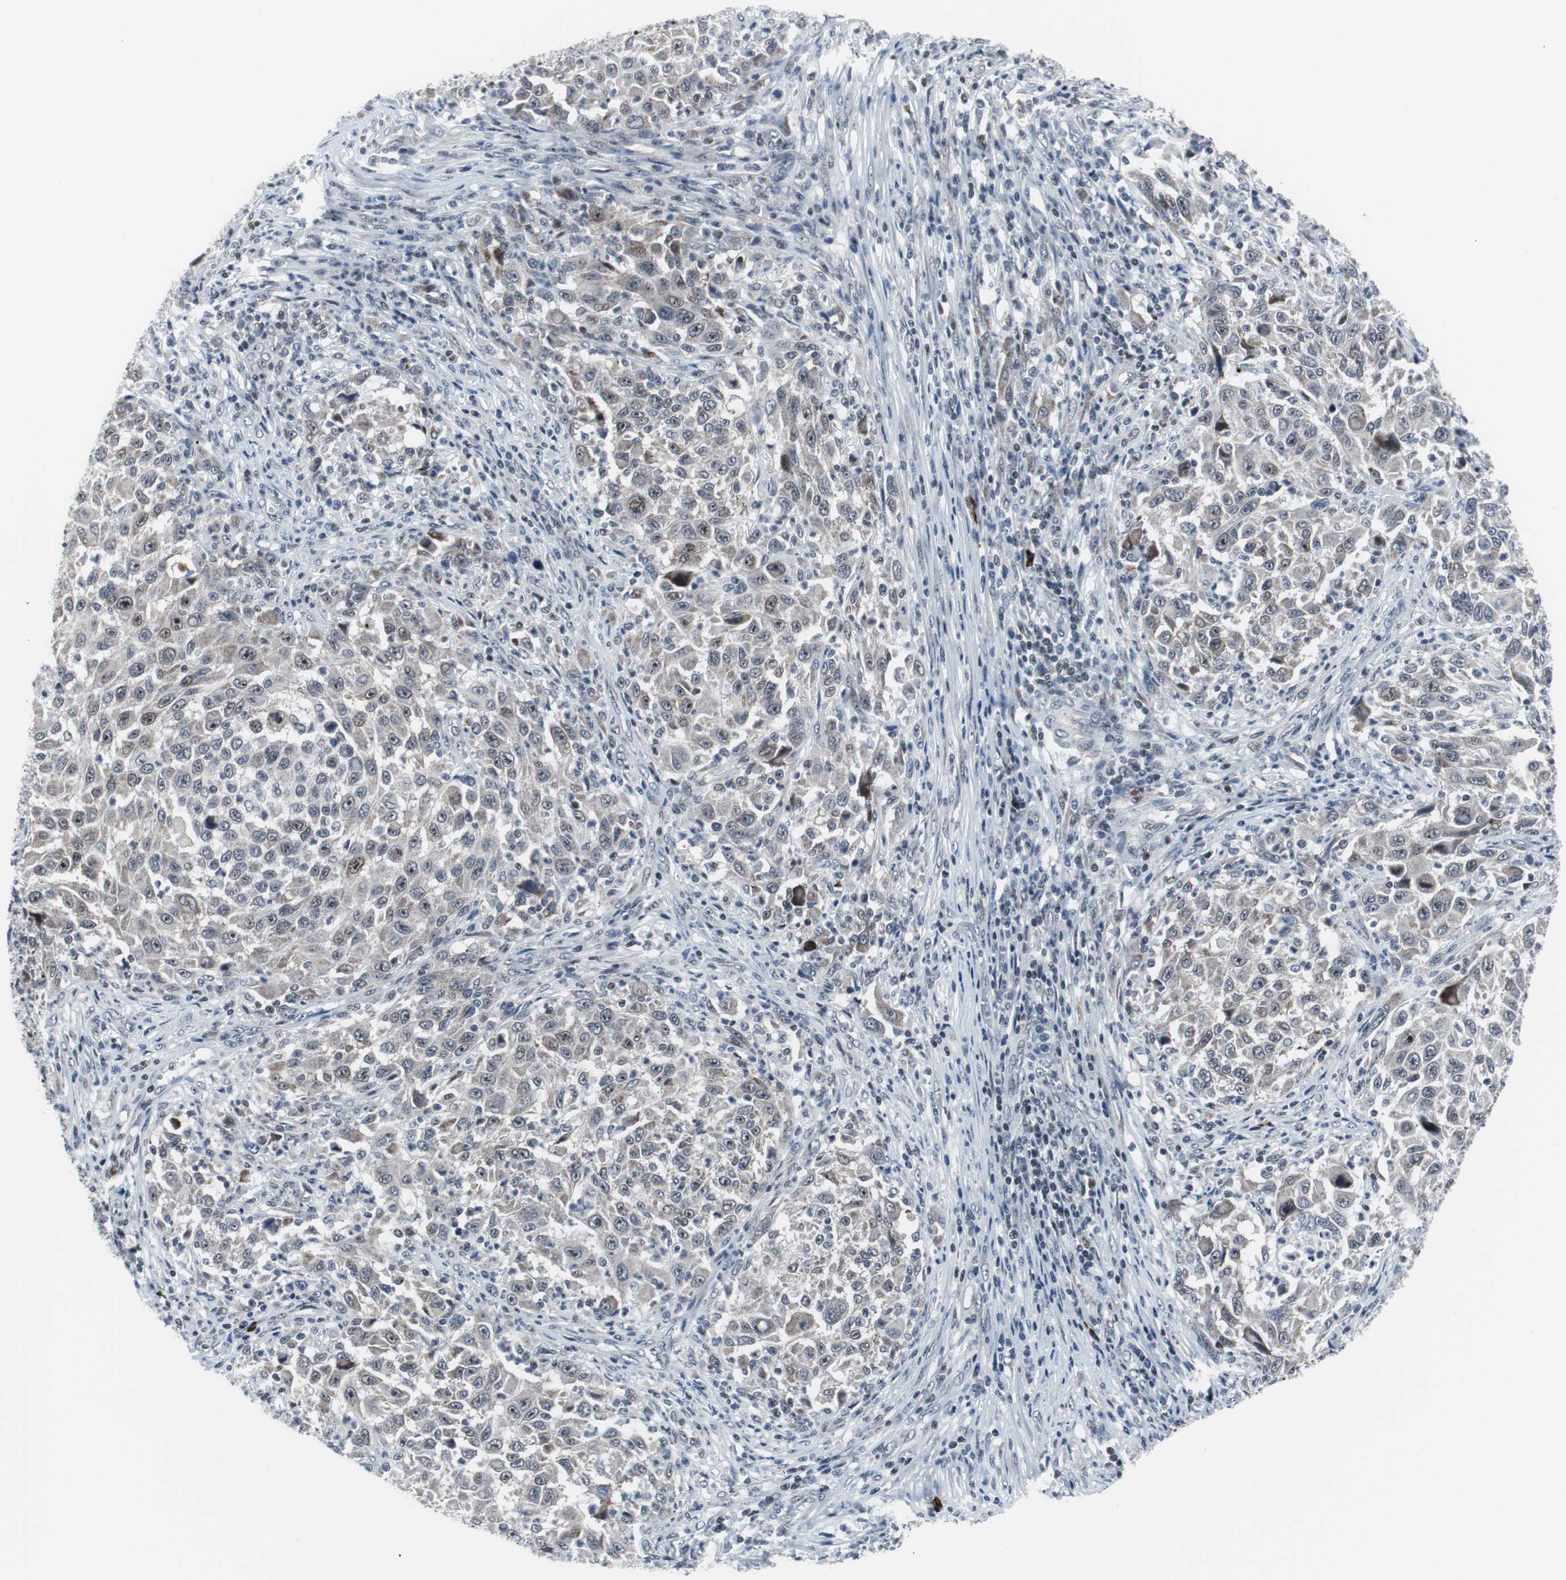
{"staining": {"intensity": "weak", "quantity": "25%-75%", "location": "cytoplasmic/membranous,nuclear"}, "tissue": "melanoma", "cell_type": "Tumor cells", "image_type": "cancer", "snomed": [{"axis": "morphology", "description": "Malignant melanoma, Metastatic site"}, {"axis": "topography", "description": "Lymph node"}], "caption": "Human melanoma stained with a brown dye exhibits weak cytoplasmic/membranous and nuclear positive positivity in about 25%-75% of tumor cells.", "gene": "DOK1", "patient": {"sex": "male", "age": 61}}